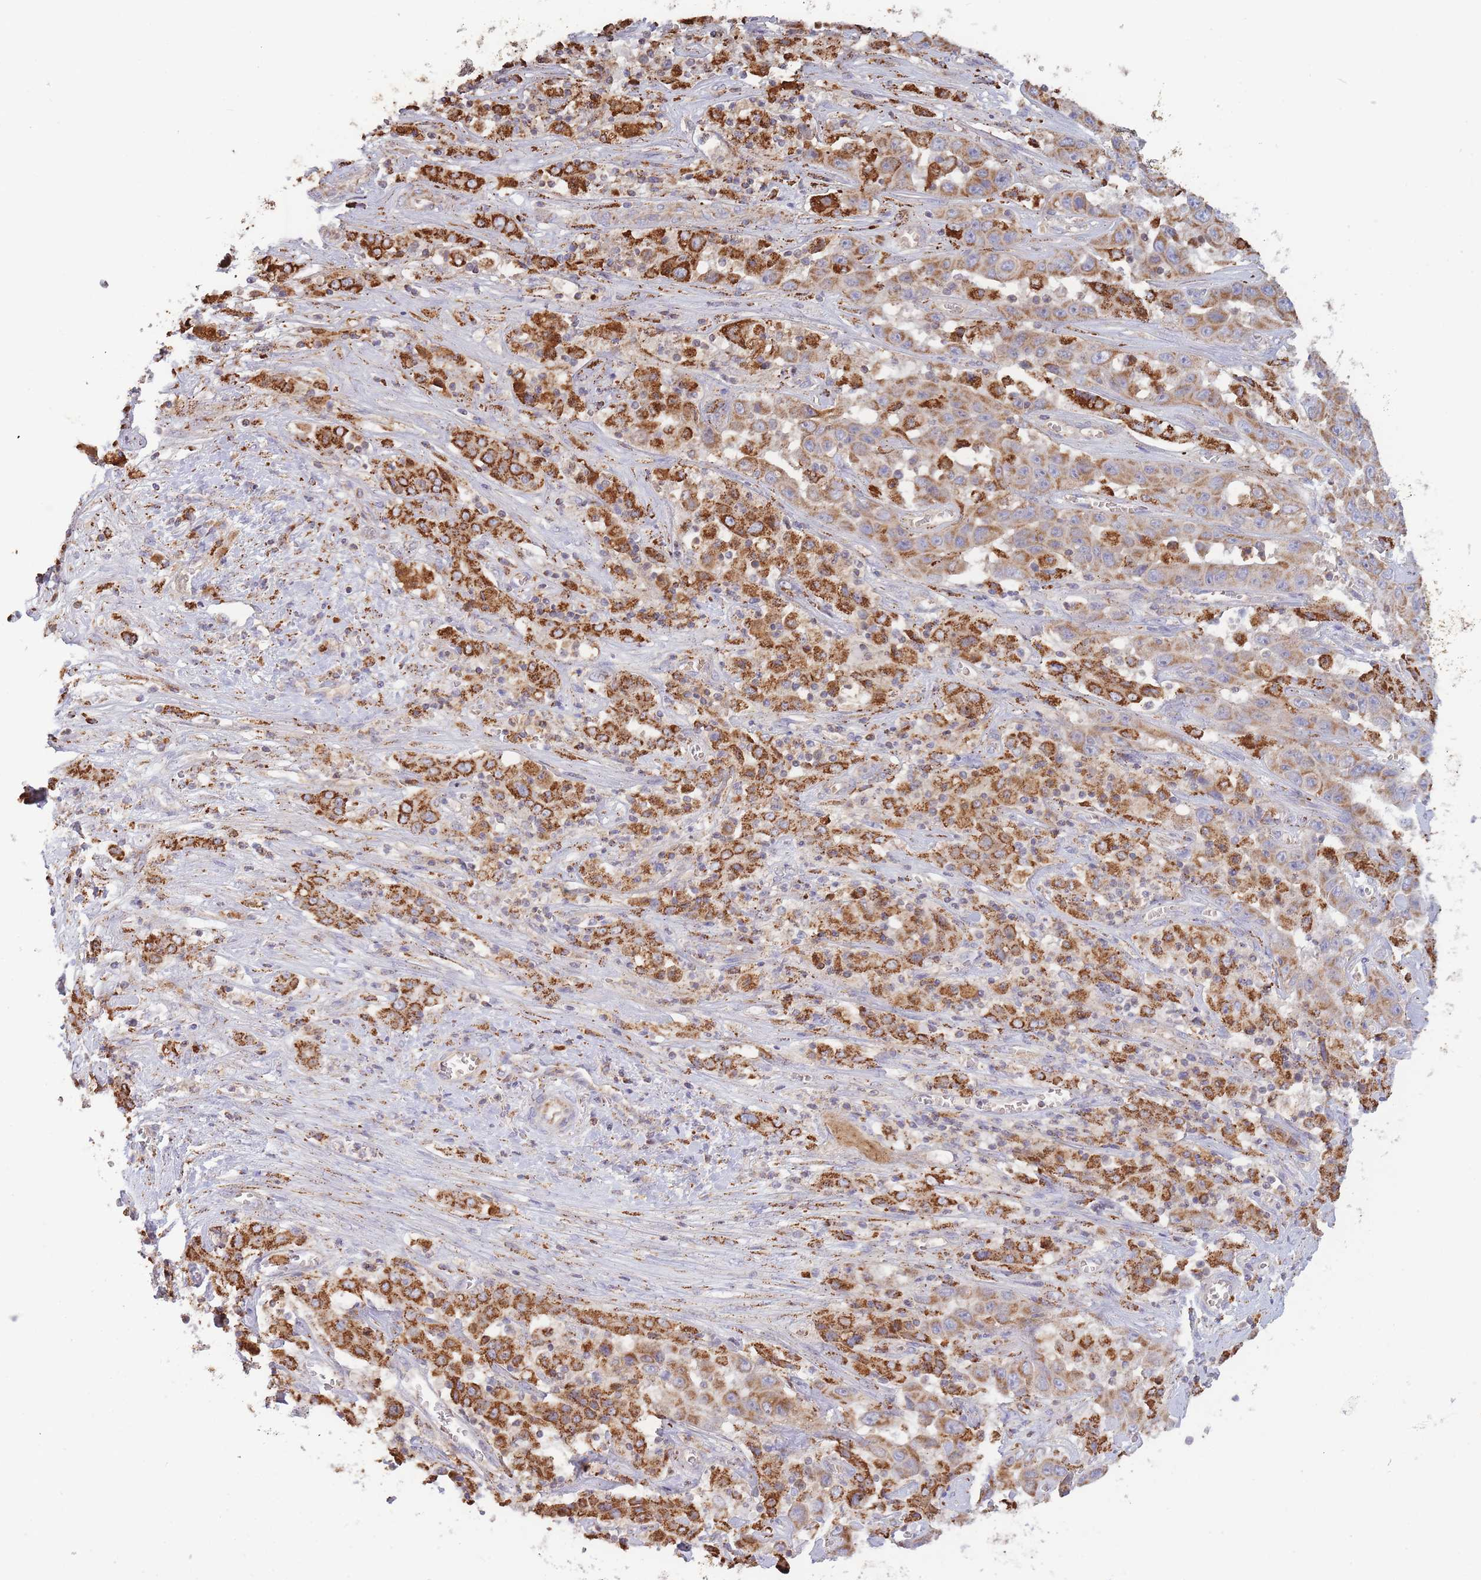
{"staining": {"intensity": "strong", "quantity": ">75%", "location": "cytoplasmic/membranous"}, "tissue": "liver cancer", "cell_type": "Tumor cells", "image_type": "cancer", "snomed": [{"axis": "morphology", "description": "Cholangiocarcinoma"}, {"axis": "topography", "description": "Liver"}], "caption": "The histopathology image displays immunohistochemical staining of liver cancer (cholangiocarcinoma). There is strong cytoplasmic/membranous staining is identified in approximately >75% of tumor cells. The protein of interest is shown in brown color, while the nuclei are stained blue.", "gene": "MRPL17", "patient": {"sex": "female", "age": 52}}